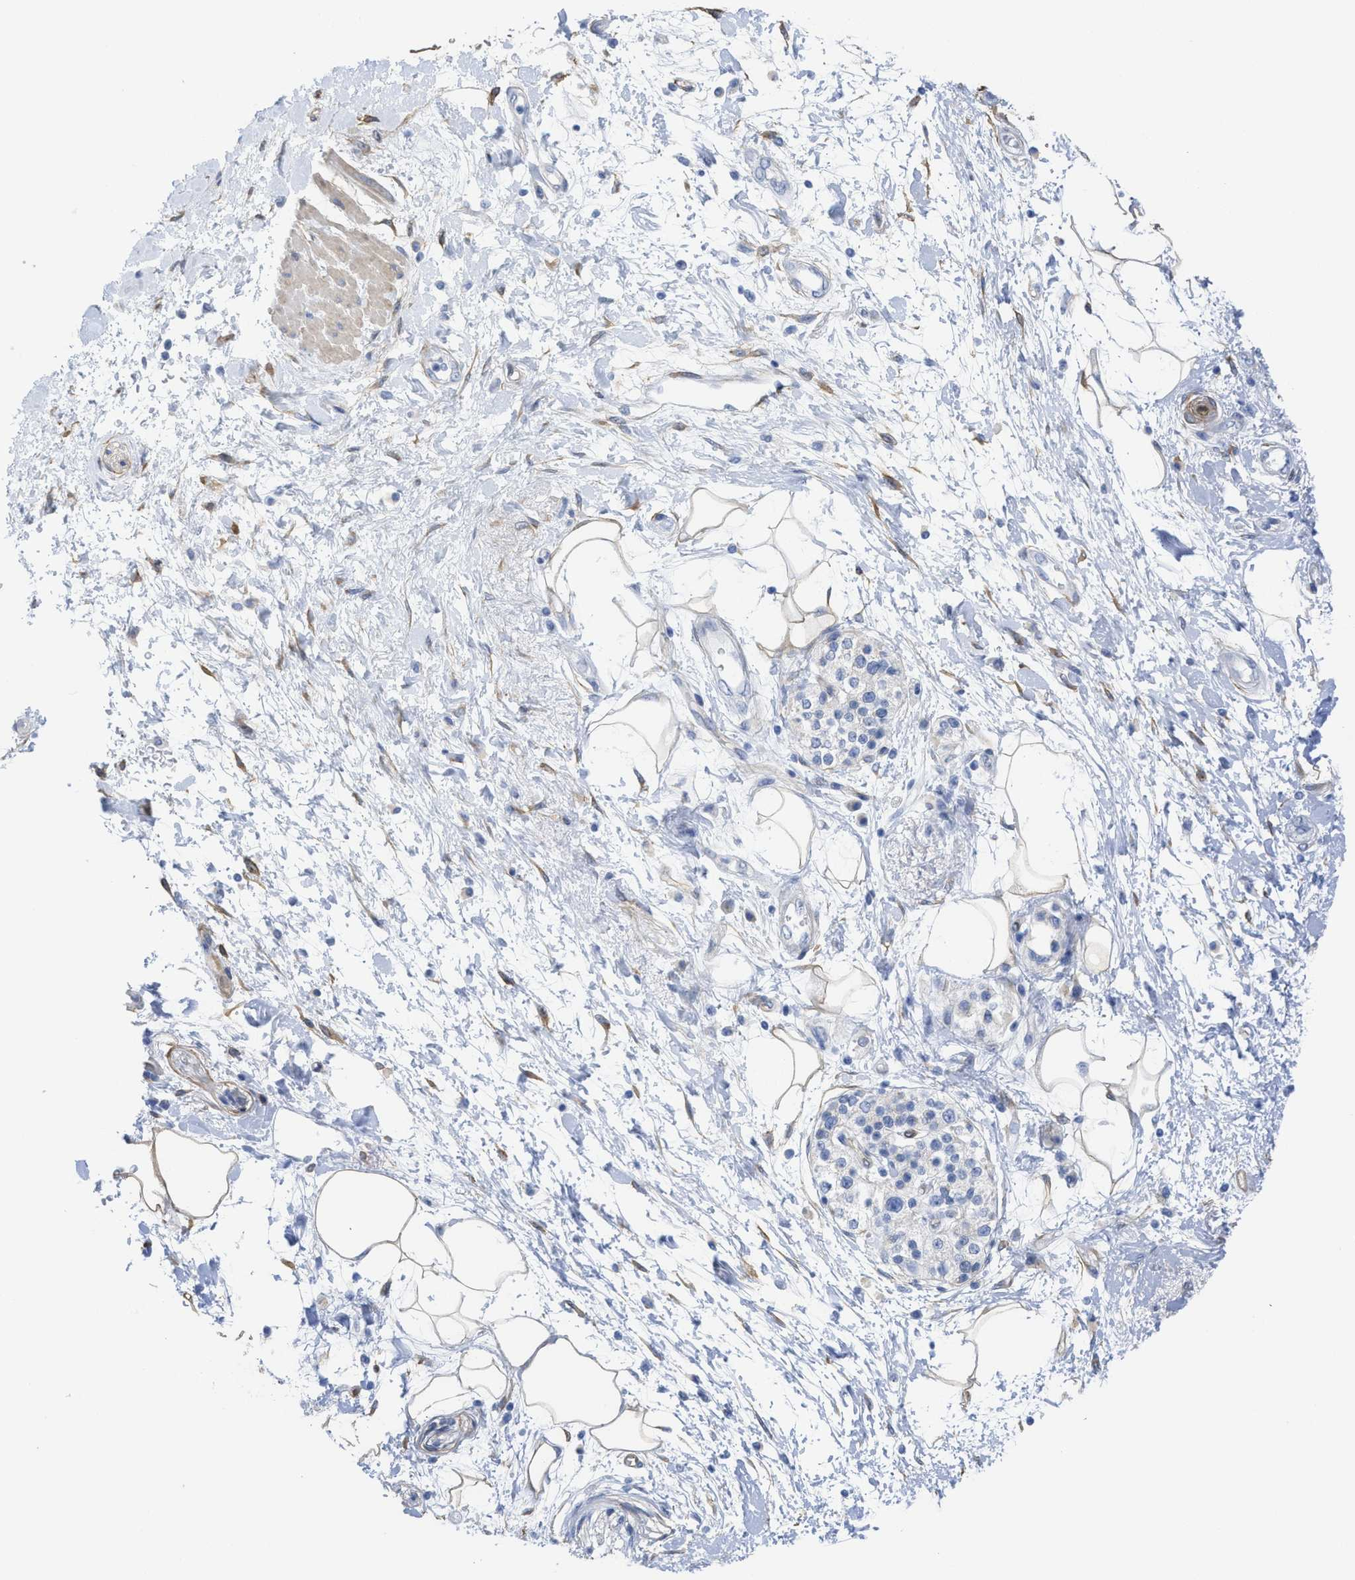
{"staining": {"intensity": "strong", "quantity": ">75%", "location": "cytoplasmic/membranous"}, "tissue": "adipose tissue", "cell_type": "Adipocytes", "image_type": "normal", "snomed": [{"axis": "morphology", "description": "Normal tissue, NOS"}, {"axis": "morphology", "description": "Adenocarcinoma, NOS"}, {"axis": "topography", "description": "Duodenum"}, {"axis": "topography", "description": "Peripheral nerve tissue"}], "caption": "Immunohistochemical staining of normal human adipose tissue shows high levels of strong cytoplasmic/membranous positivity in approximately >75% of adipocytes. The protein of interest is stained brown, and the nuclei are stained in blue (DAB (3,3'-diaminobenzidine) IHC with brightfield microscopy, high magnification).", "gene": "TUB", "patient": {"sex": "female", "age": 60}}